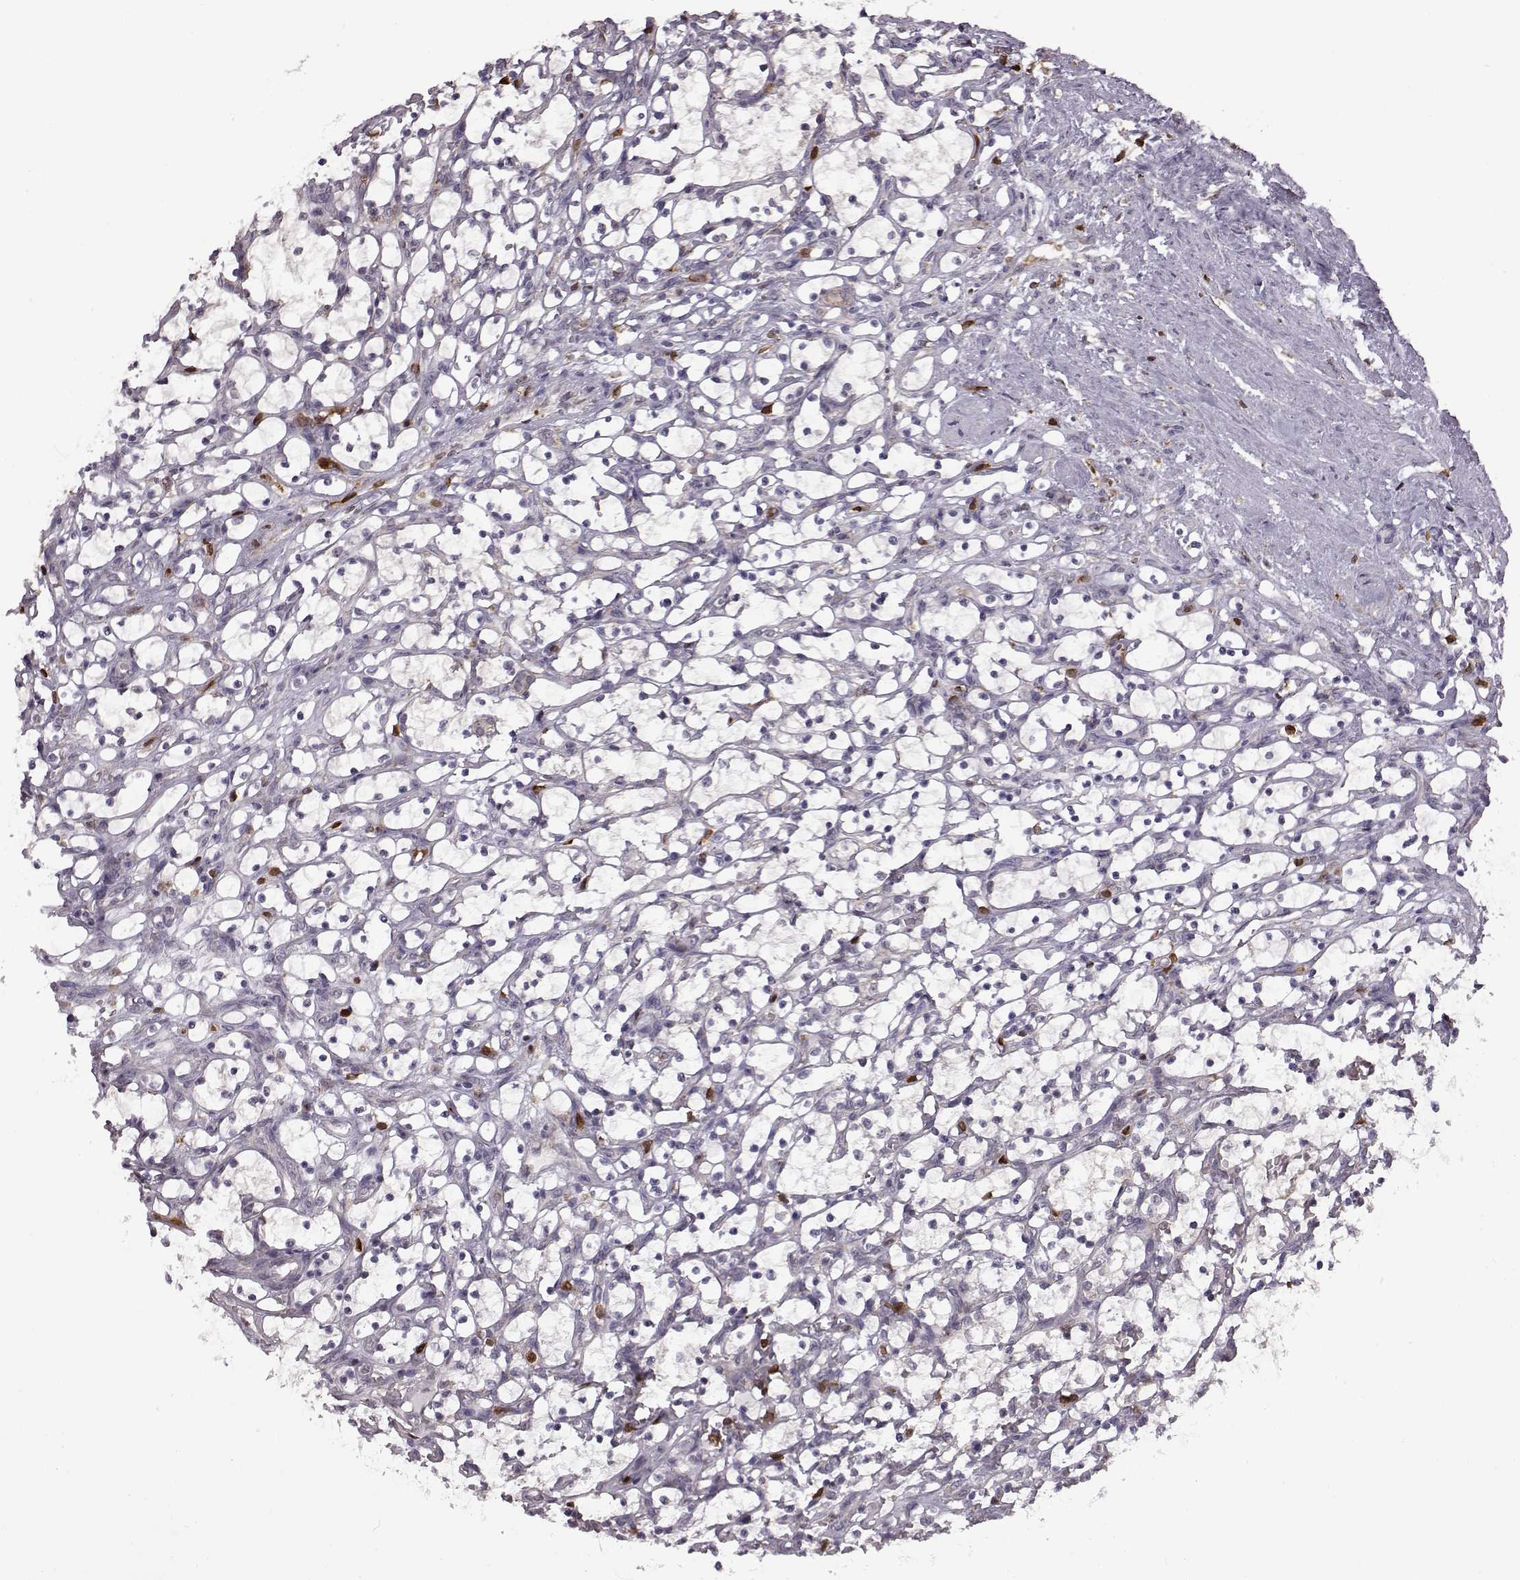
{"staining": {"intensity": "negative", "quantity": "none", "location": "none"}, "tissue": "renal cancer", "cell_type": "Tumor cells", "image_type": "cancer", "snomed": [{"axis": "morphology", "description": "Adenocarcinoma, NOS"}, {"axis": "topography", "description": "Kidney"}], "caption": "Micrograph shows no protein positivity in tumor cells of renal cancer (adenocarcinoma) tissue.", "gene": "DOK2", "patient": {"sex": "female", "age": 69}}